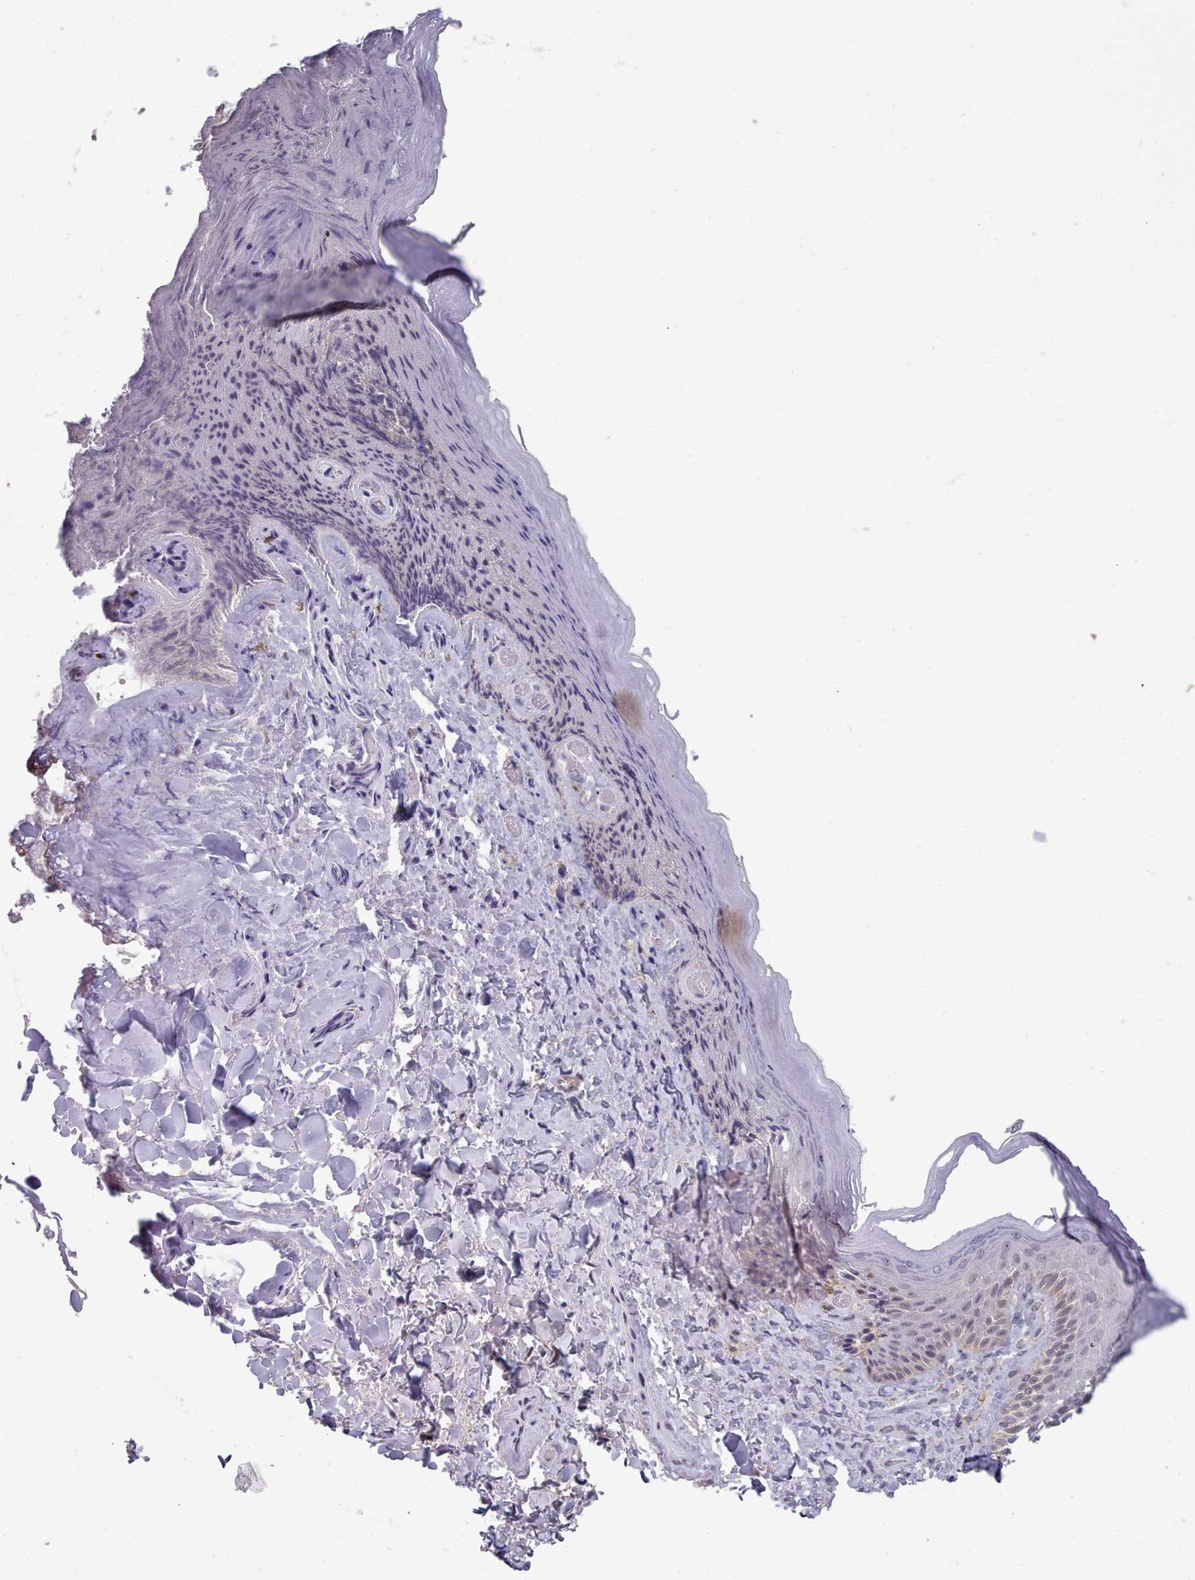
{"staining": {"intensity": "weak", "quantity": "<25%", "location": "nuclear"}, "tissue": "skin", "cell_type": "Epidermal cells", "image_type": "normal", "snomed": [{"axis": "morphology", "description": "Normal tissue, NOS"}, {"axis": "topography", "description": "Anal"}], "caption": "High magnification brightfield microscopy of unremarkable skin stained with DAB (3,3'-diaminobenzidine) (brown) and counterstained with hematoxylin (blue): epidermal cells show no significant staining. (IHC, brightfield microscopy, high magnification).", "gene": "GINS1", "patient": {"sex": "female", "age": 89}}